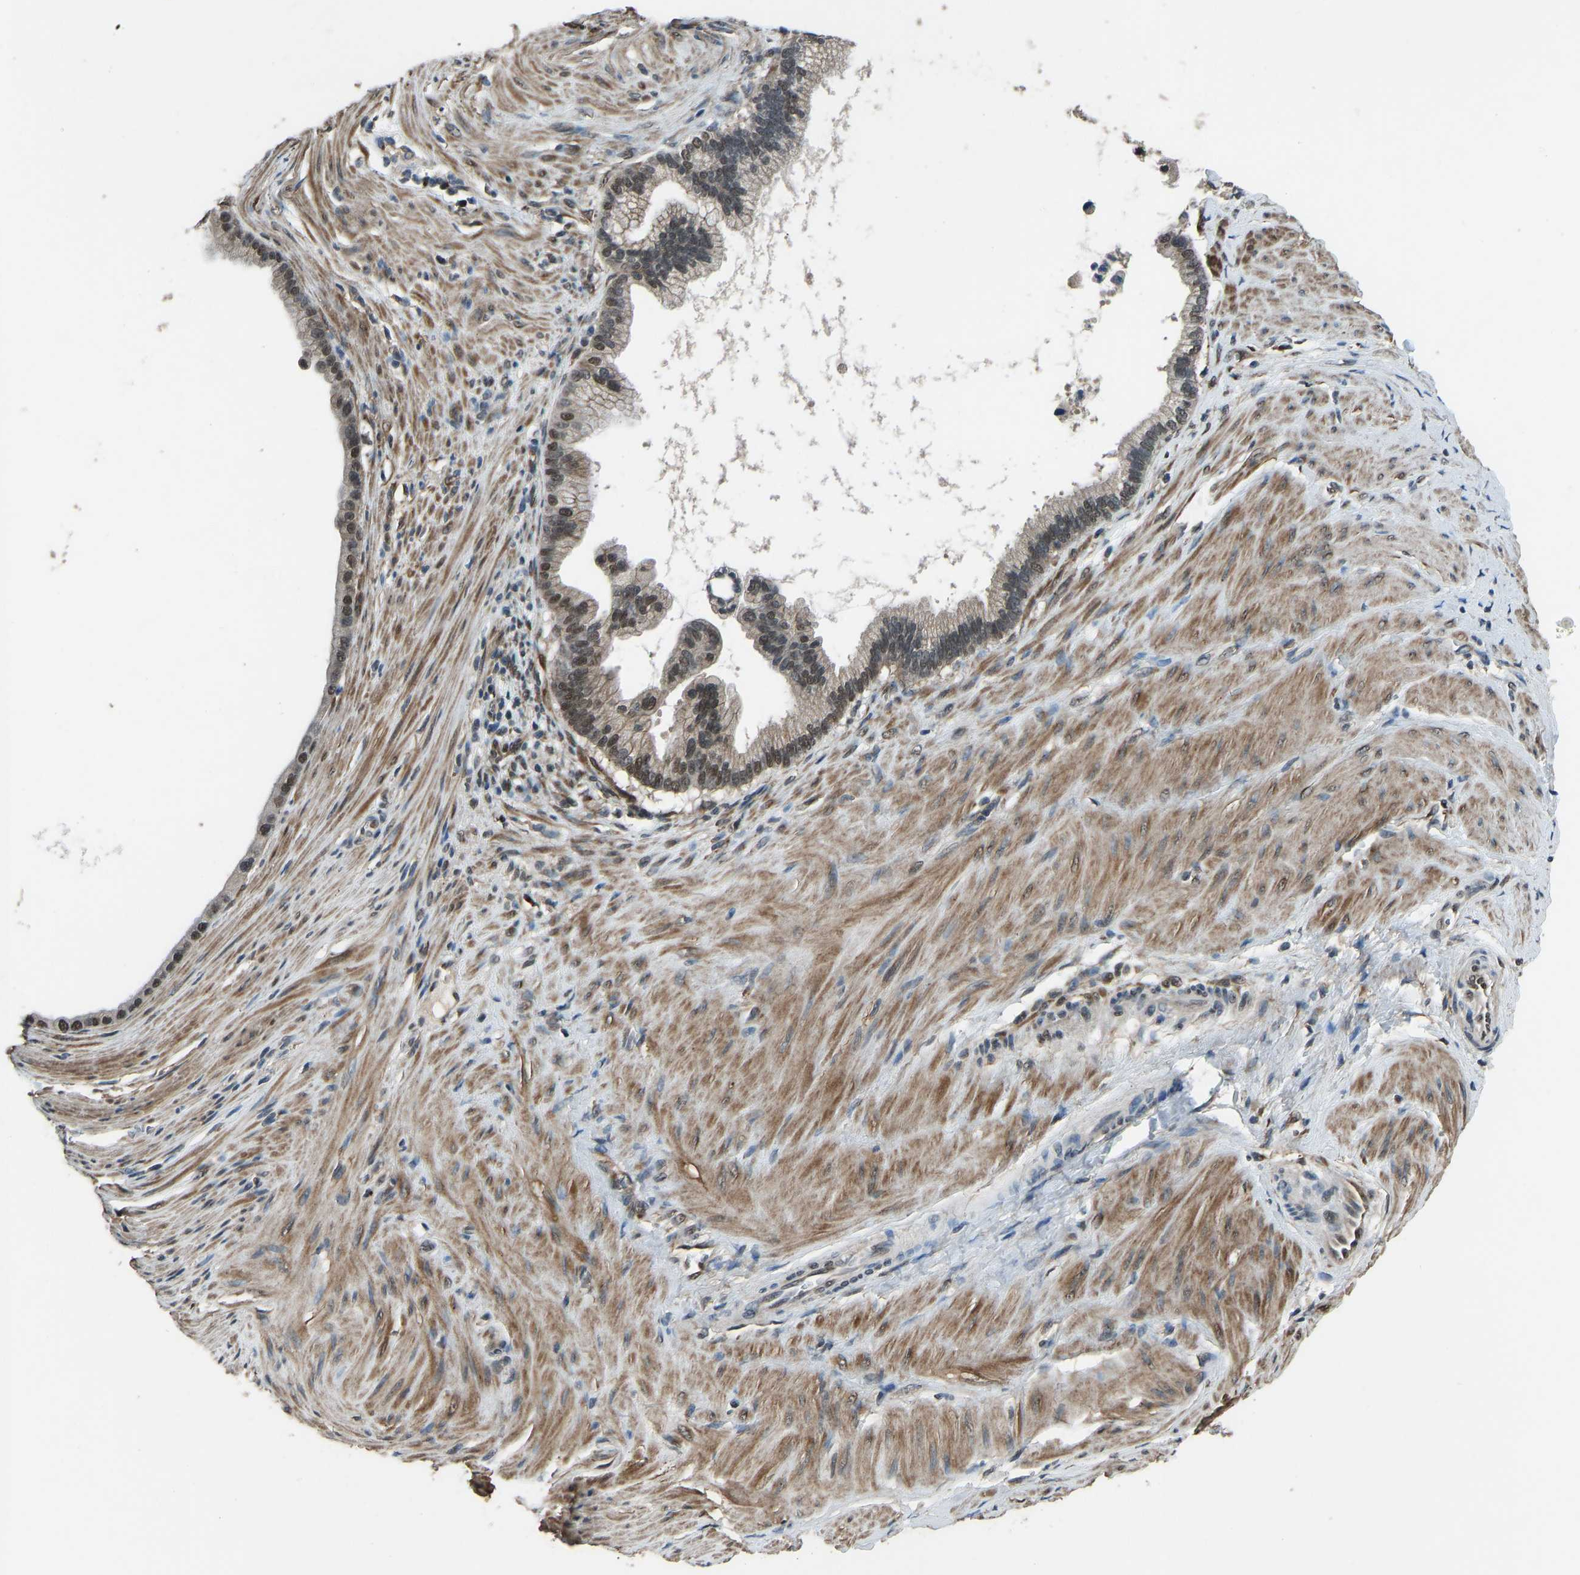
{"staining": {"intensity": "moderate", "quantity": ">75%", "location": "nuclear"}, "tissue": "pancreatic cancer", "cell_type": "Tumor cells", "image_type": "cancer", "snomed": [{"axis": "morphology", "description": "Adenocarcinoma, NOS"}, {"axis": "topography", "description": "Pancreas"}], "caption": "A brown stain labels moderate nuclear expression of a protein in human pancreatic adenocarcinoma tumor cells. Using DAB (brown) and hematoxylin (blue) stains, captured at high magnification using brightfield microscopy.", "gene": "TOX4", "patient": {"sex": "male", "age": 69}}